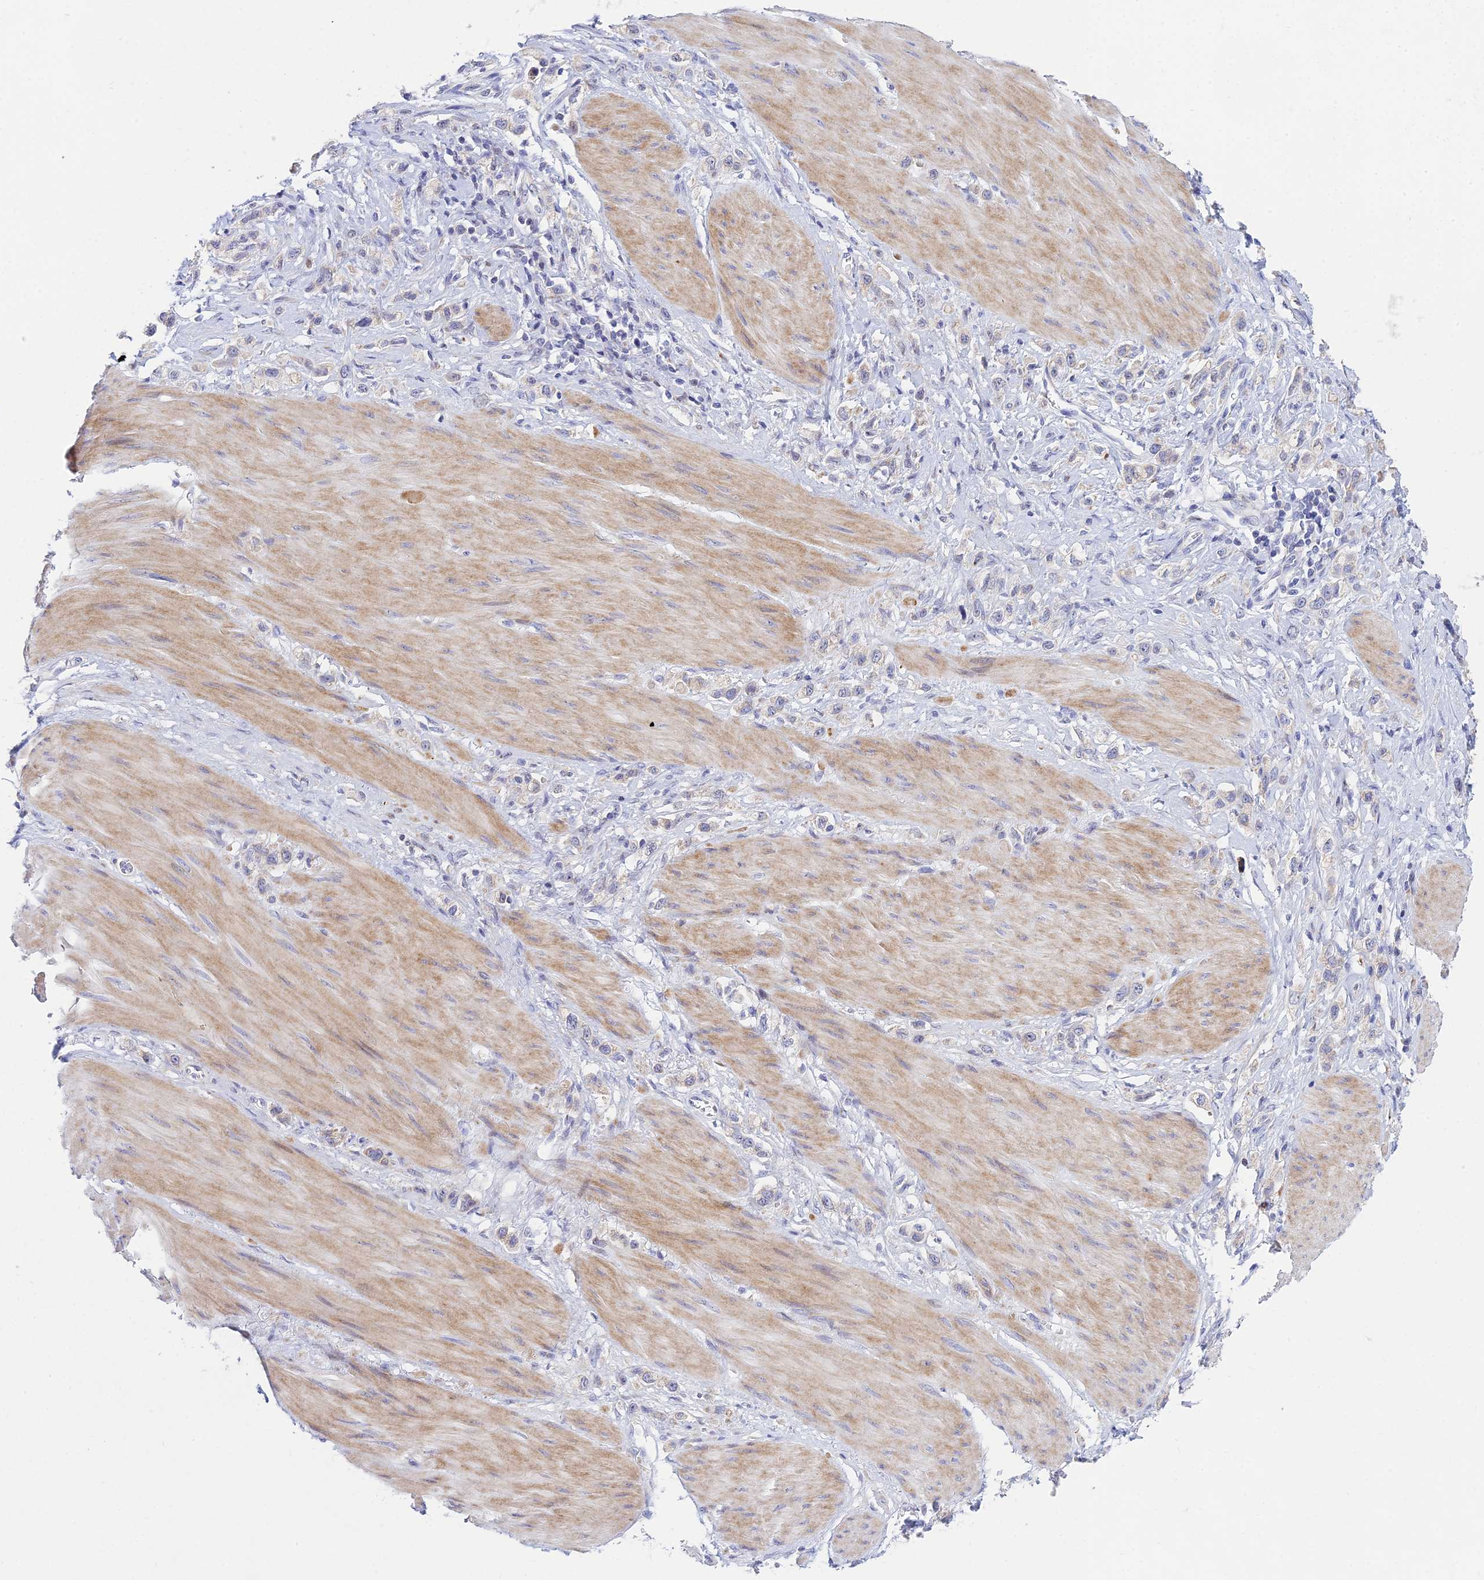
{"staining": {"intensity": "negative", "quantity": "none", "location": "none"}, "tissue": "stomach cancer", "cell_type": "Tumor cells", "image_type": "cancer", "snomed": [{"axis": "morphology", "description": "Adenocarcinoma, NOS"}, {"axis": "topography", "description": "Stomach"}], "caption": "An image of human stomach cancer is negative for staining in tumor cells.", "gene": "PRR13", "patient": {"sex": "female", "age": 65}}